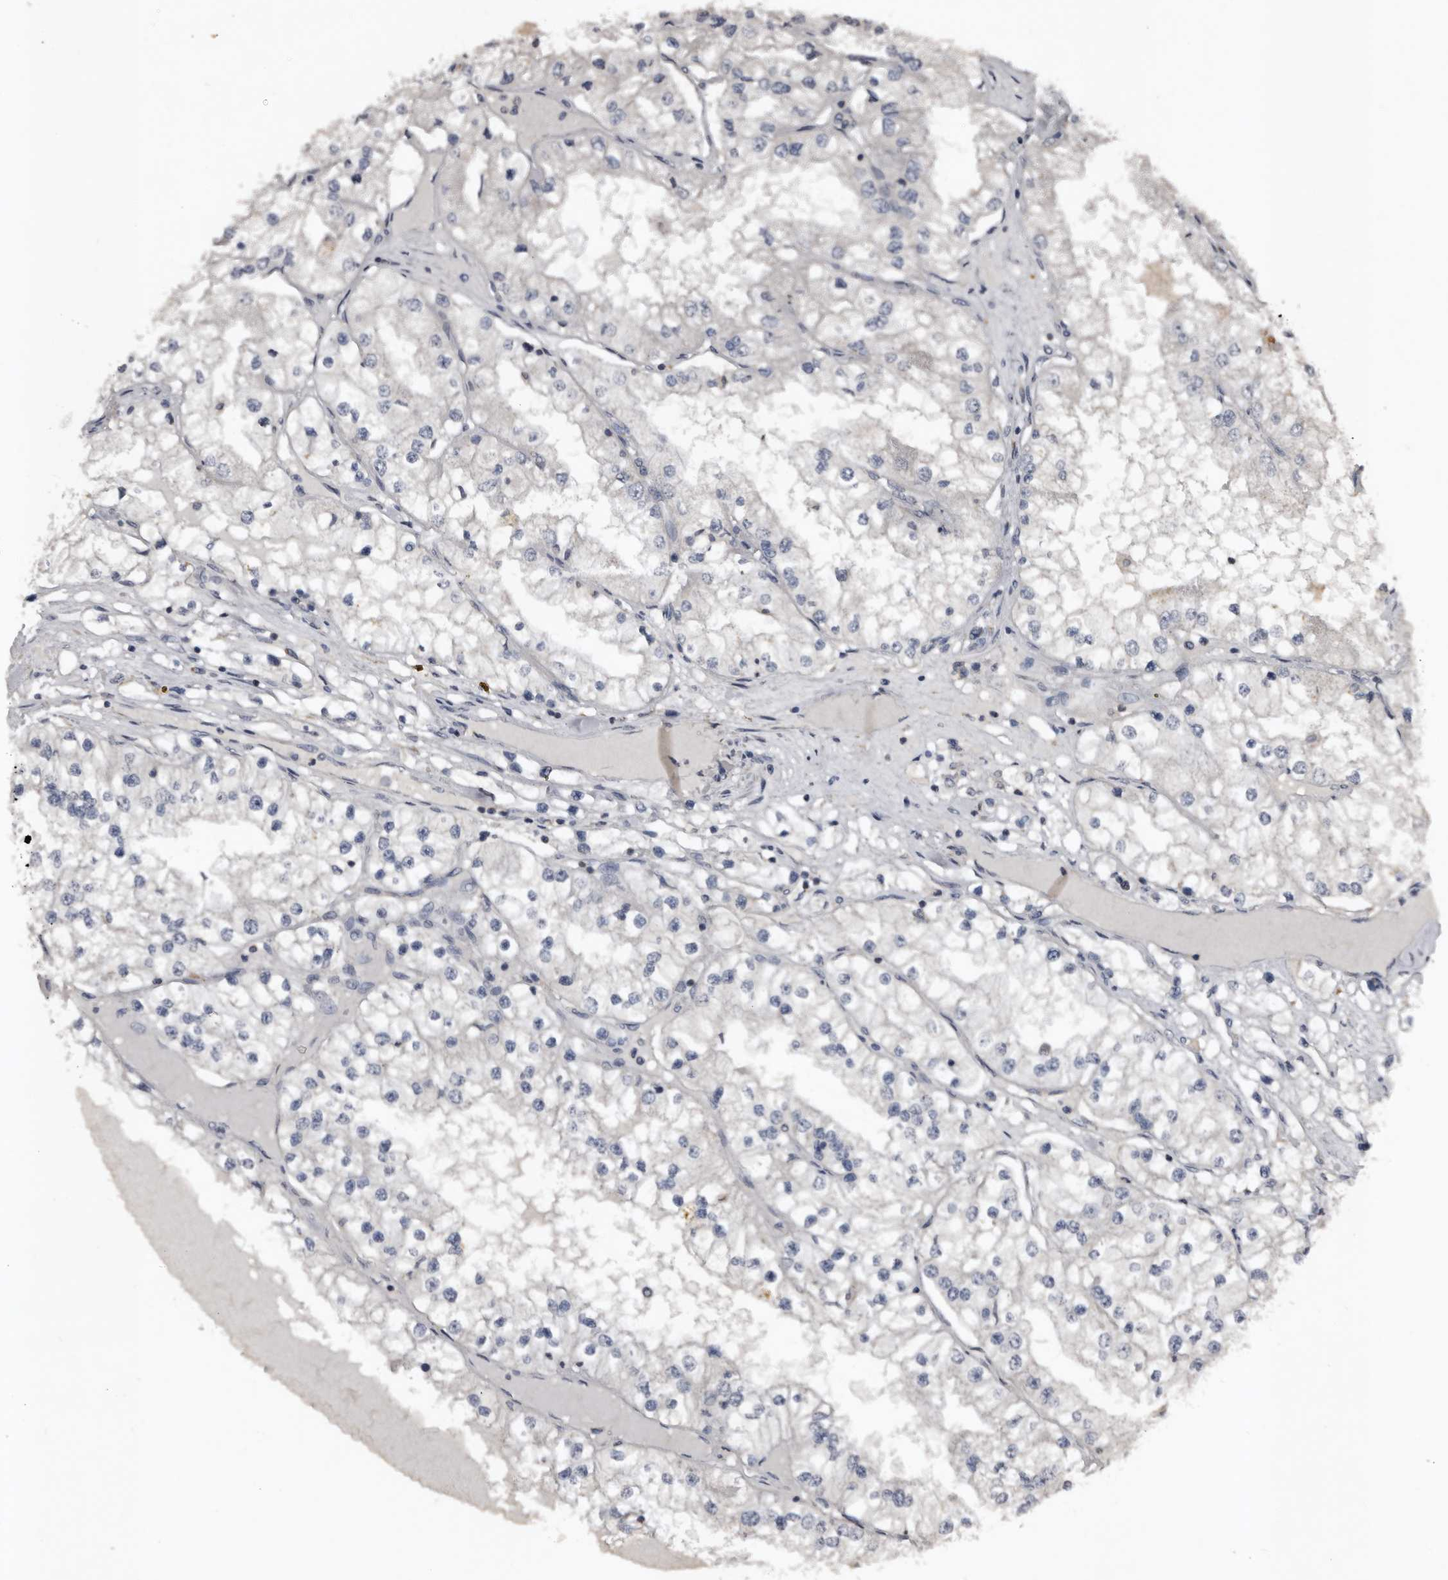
{"staining": {"intensity": "negative", "quantity": "none", "location": "none"}, "tissue": "renal cancer", "cell_type": "Tumor cells", "image_type": "cancer", "snomed": [{"axis": "morphology", "description": "Adenocarcinoma, NOS"}, {"axis": "topography", "description": "Kidney"}], "caption": "Protein analysis of renal adenocarcinoma shows no significant staining in tumor cells.", "gene": "GREB1", "patient": {"sex": "male", "age": 68}}